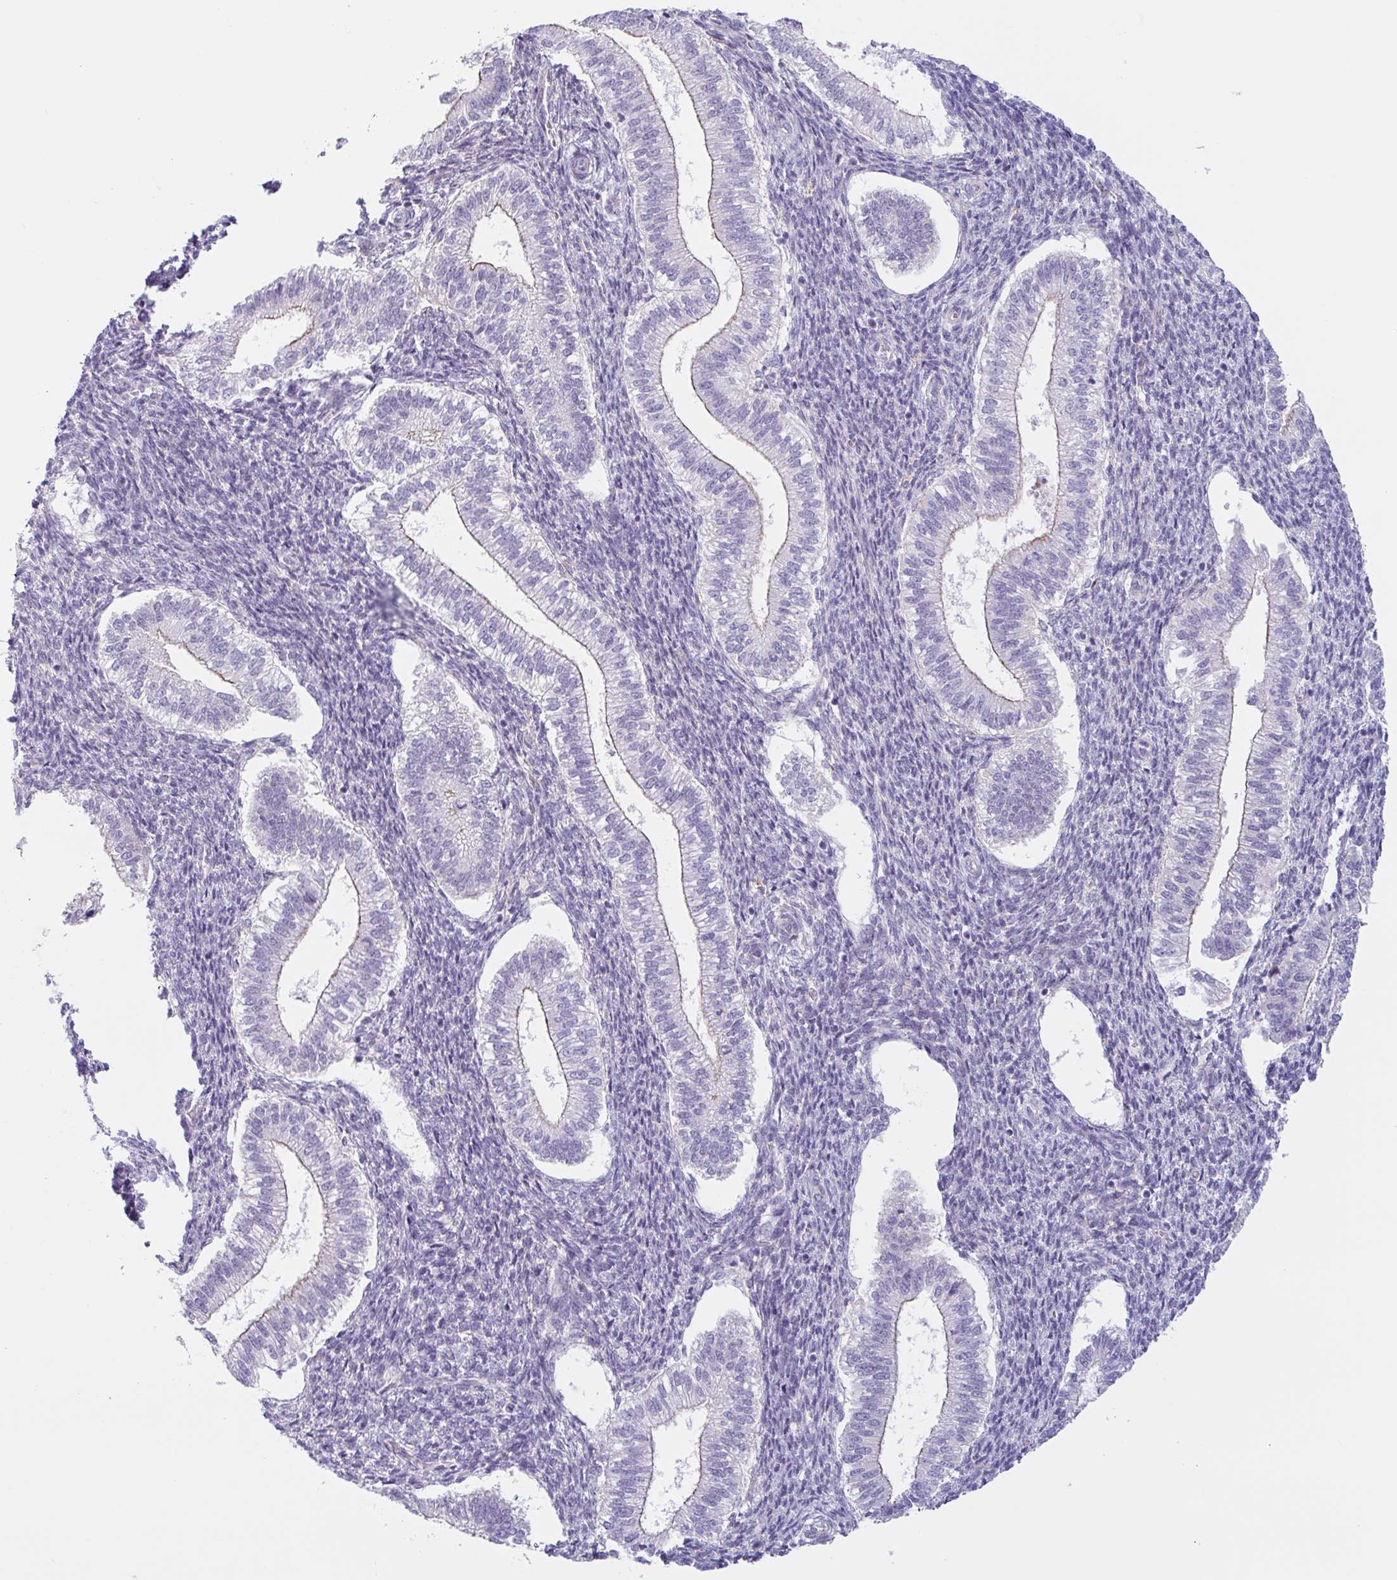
{"staining": {"intensity": "moderate", "quantity": "25%-75%", "location": "cytoplasmic/membranous"}, "tissue": "endometrium", "cell_type": "Cells in endometrial stroma", "image_type": "normal", "snomed": [{"axis": "morphology", "description": "Normal tissue, NOS"}, {"axis": "topography", "description": "Endometrium"}], "caption": "Immunohistochemical staining of normal human endometrium reveals moderate cytoplasmic/membranous protein positivity in approximately 25%-75% of cells in endometrial stroma.", "gene": "MYH10", "patient": {"sex": "female", "age": 25}}